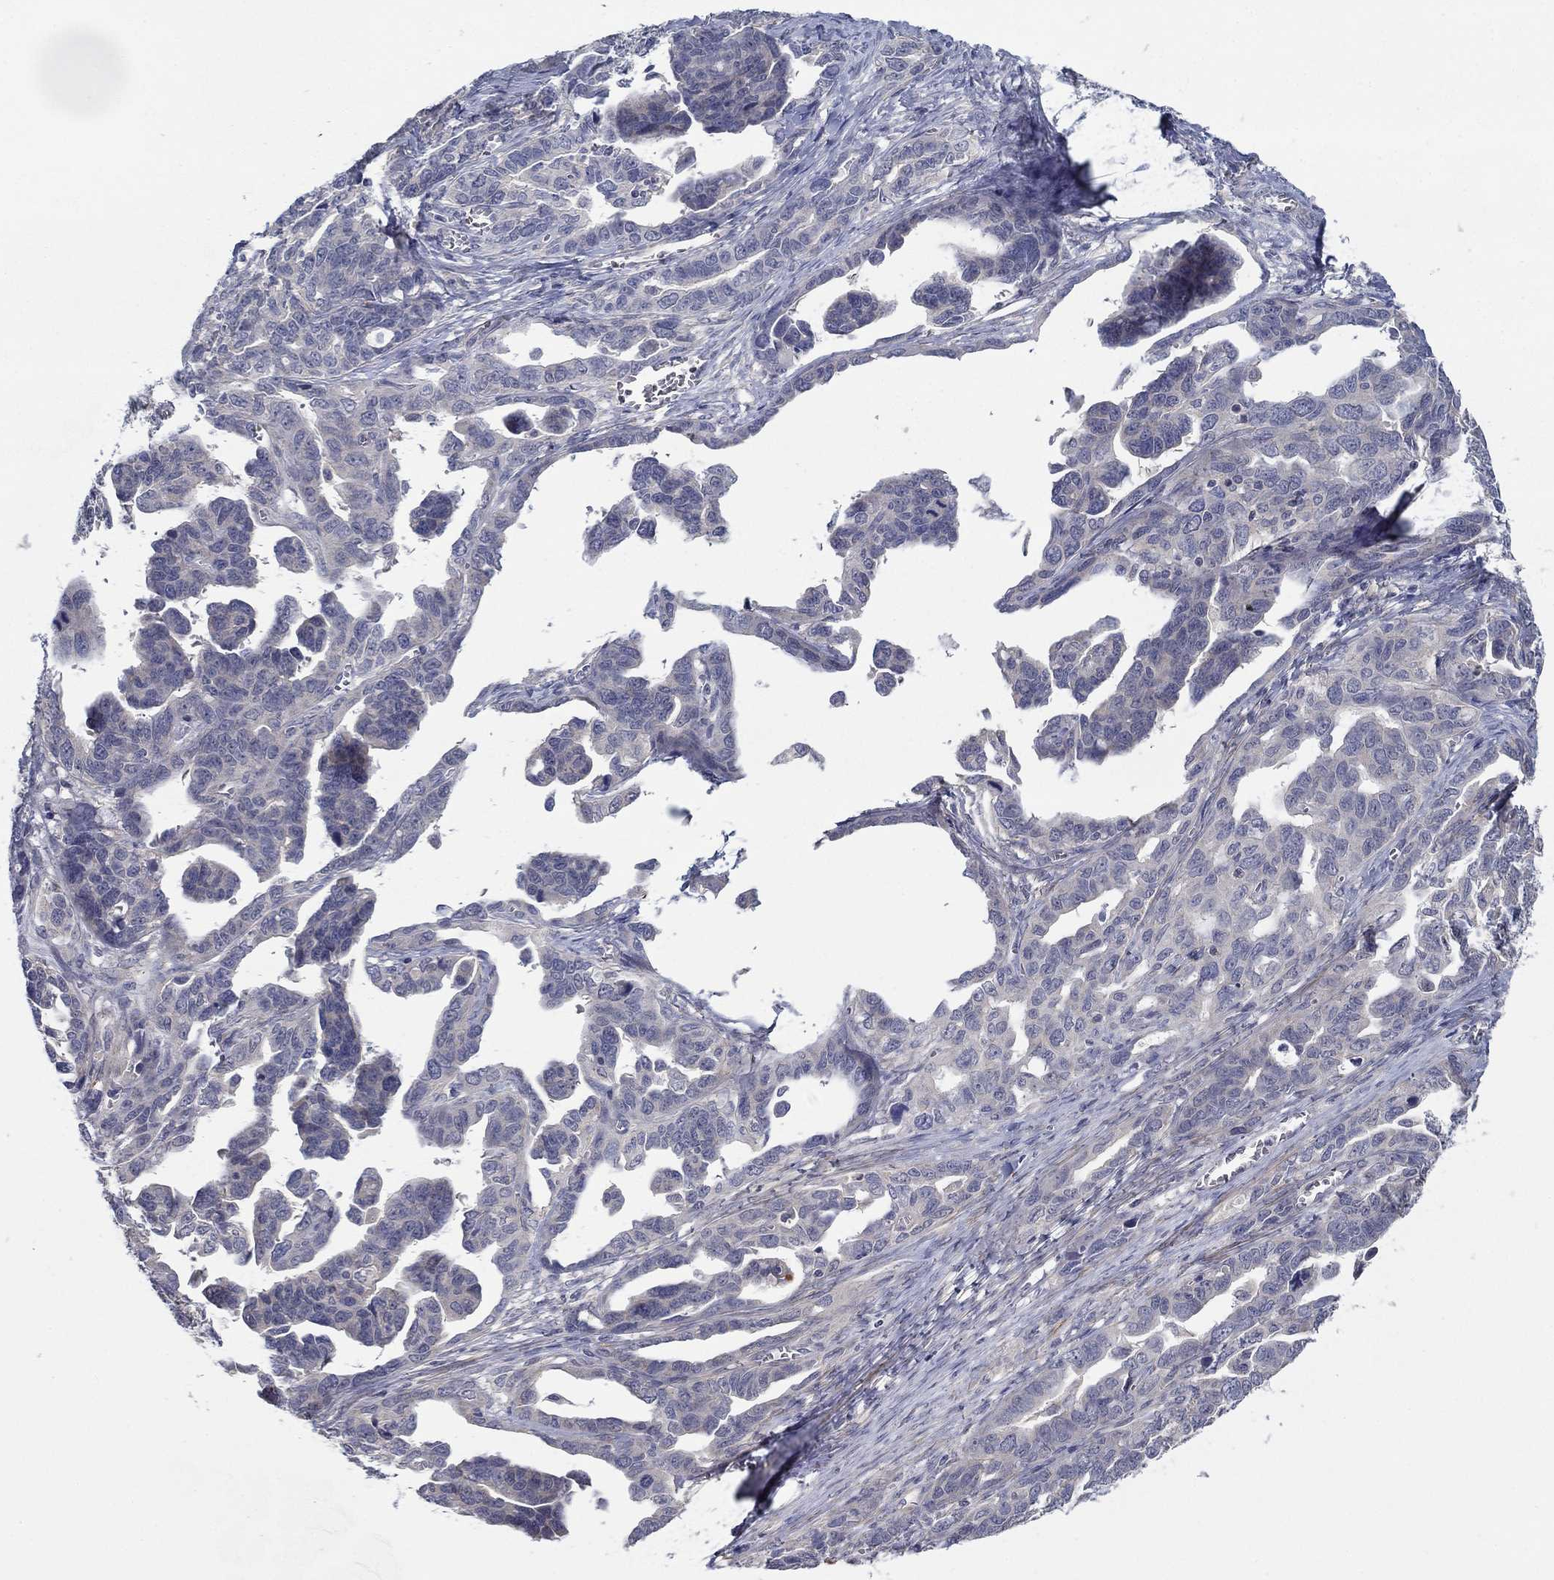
{"staining": {"intensity": "negative", "quantity": "none", "location": "none"}, "tissue": "ovarian cancer", "cell_type": "Tumor cells", "image_type": "cancer", "snomed": [{"axis": "morphology", "description": "Cystadenocarcinoma, serous, NOS"}, {"axis": "topography", "description": "Ovary"}], "caption": "Immunohistochemistry (IHC) photomicrograph of neoplastic tissue: ovarian cancer (serous cystadenocarcinoma) stained with DAB (3,3'-diaminobenzidine) exhibits no significant protein positivity in tumor cells.", "gene": "GRK7", "patient": {"sex": "female", "age": 69}}